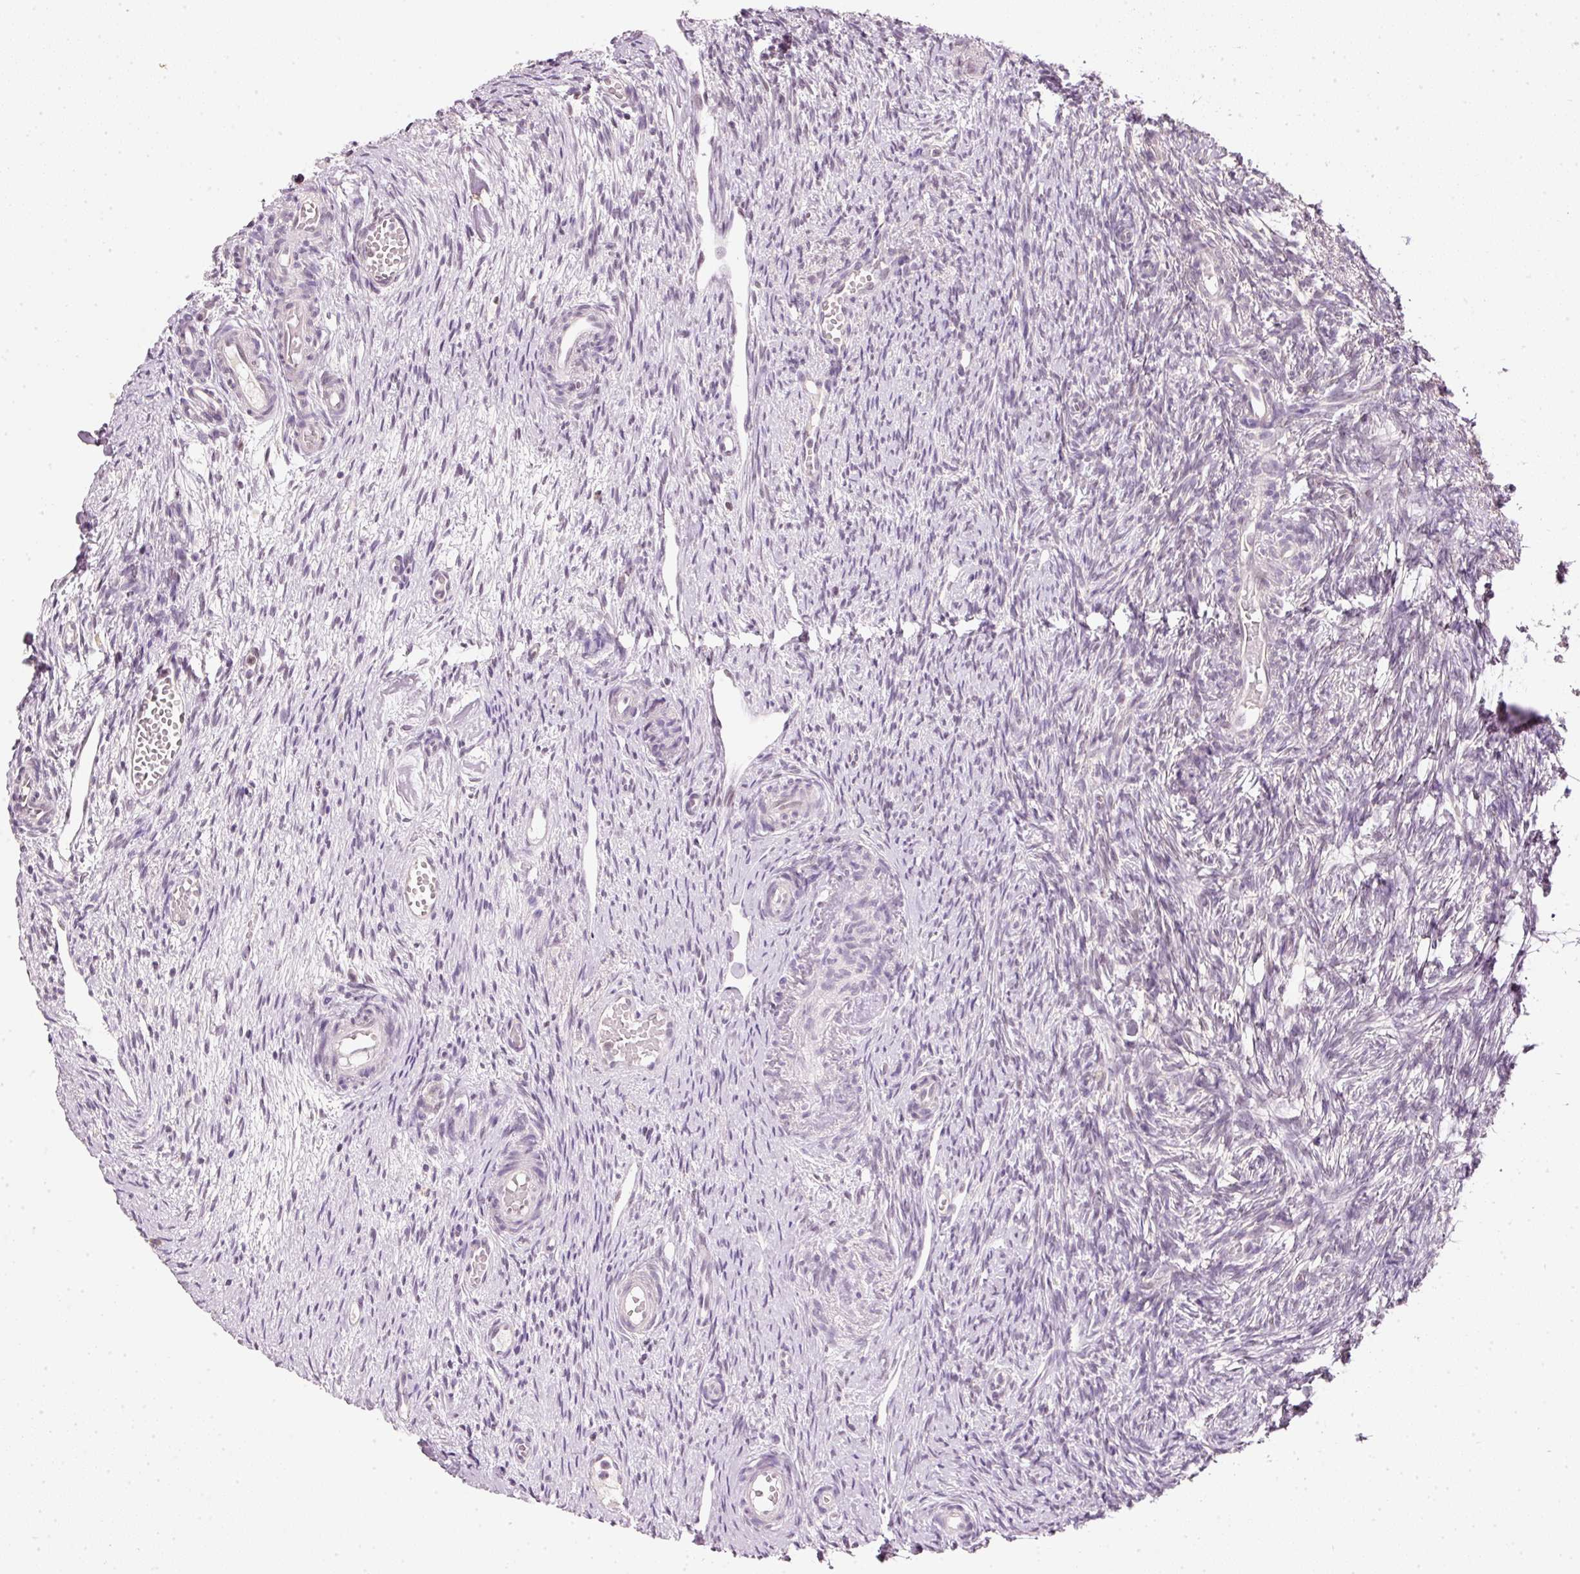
{"staining": {"intensity": "weak", "quantity": ">75%", "location": "nuclear"}, "tissue": "ovary", "cell_type": "Follicle cells", "image_type": "normal", "snomed": [{"axis": "morphology", "description": "Normal tissue, NOS"}, {"axis": "topography", "description": "Ovary"}], "caption": "Immunohistochemistry (IHC) image of unremarkable ovary: human ovary stained using IHC displays low levels of weak protein expression localized specifically in the nuclear of follicle cells, appearing as a nuclear brown color.", "gene": "FSTL3", "patient": {"sex": "female", "age": 51}}